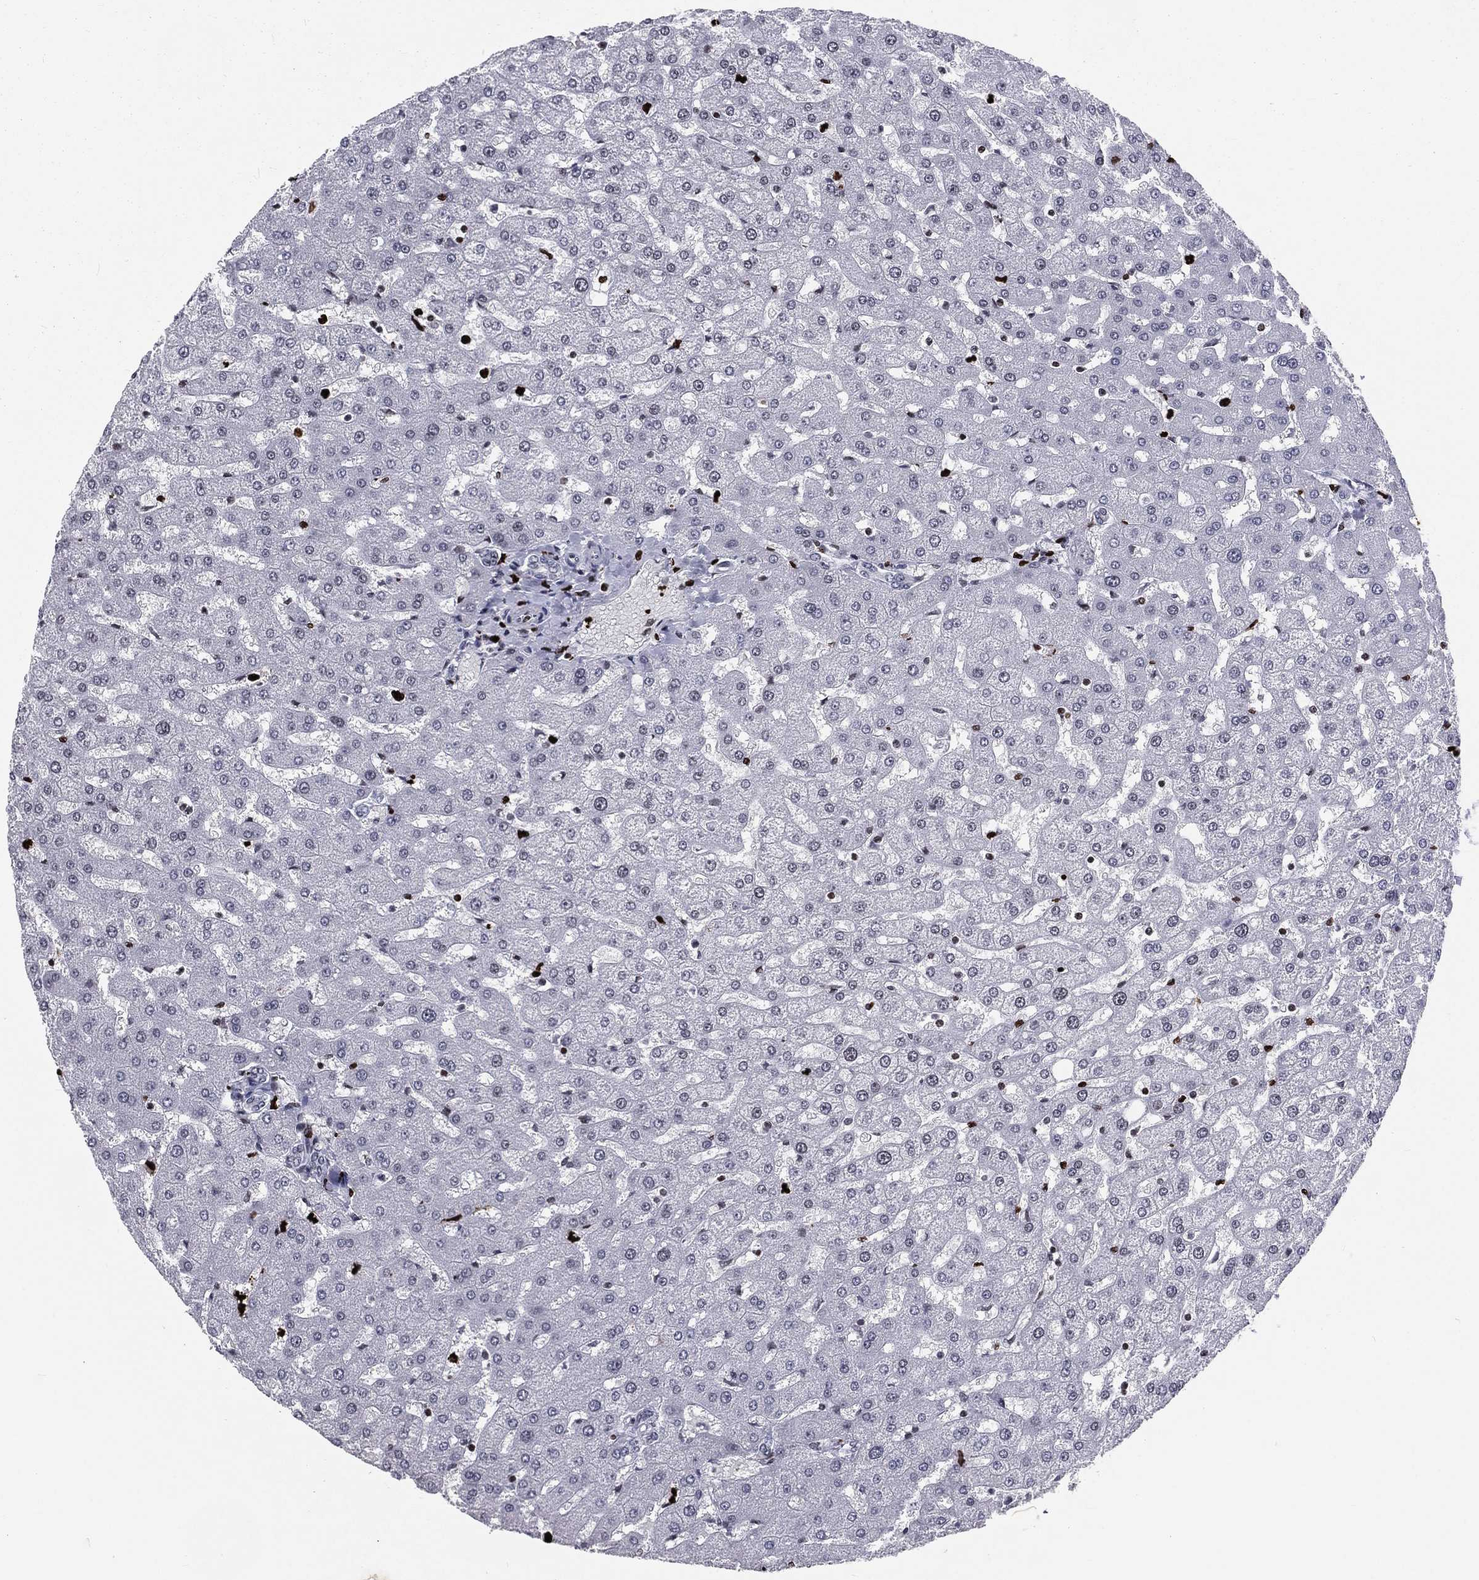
{"staining": {"intensity": "negative", "quantity": "none", "location": "none"}, "tissue": "liver", "cell_type": "Cholangiocytes", "image_type": "normal", "snomed": [{"axis": "morphology", "description": "Normal tissue, NOS"}, {"axis": "topography", "description": "Liver"}], "caption": "This micrograph is of benign liver stained with IHC to label a protein in brown with the nuclei are counter-stained blue. There is no expression in cholangiocytes. Brightfield microscopy of IHC stained with DAB (3,3'-diaminobenzidine) (brown) and hematoxylin (blue), captured at high magnification.", "gene": "MNDA", "patient": {"sex": "female", "age": 50}}